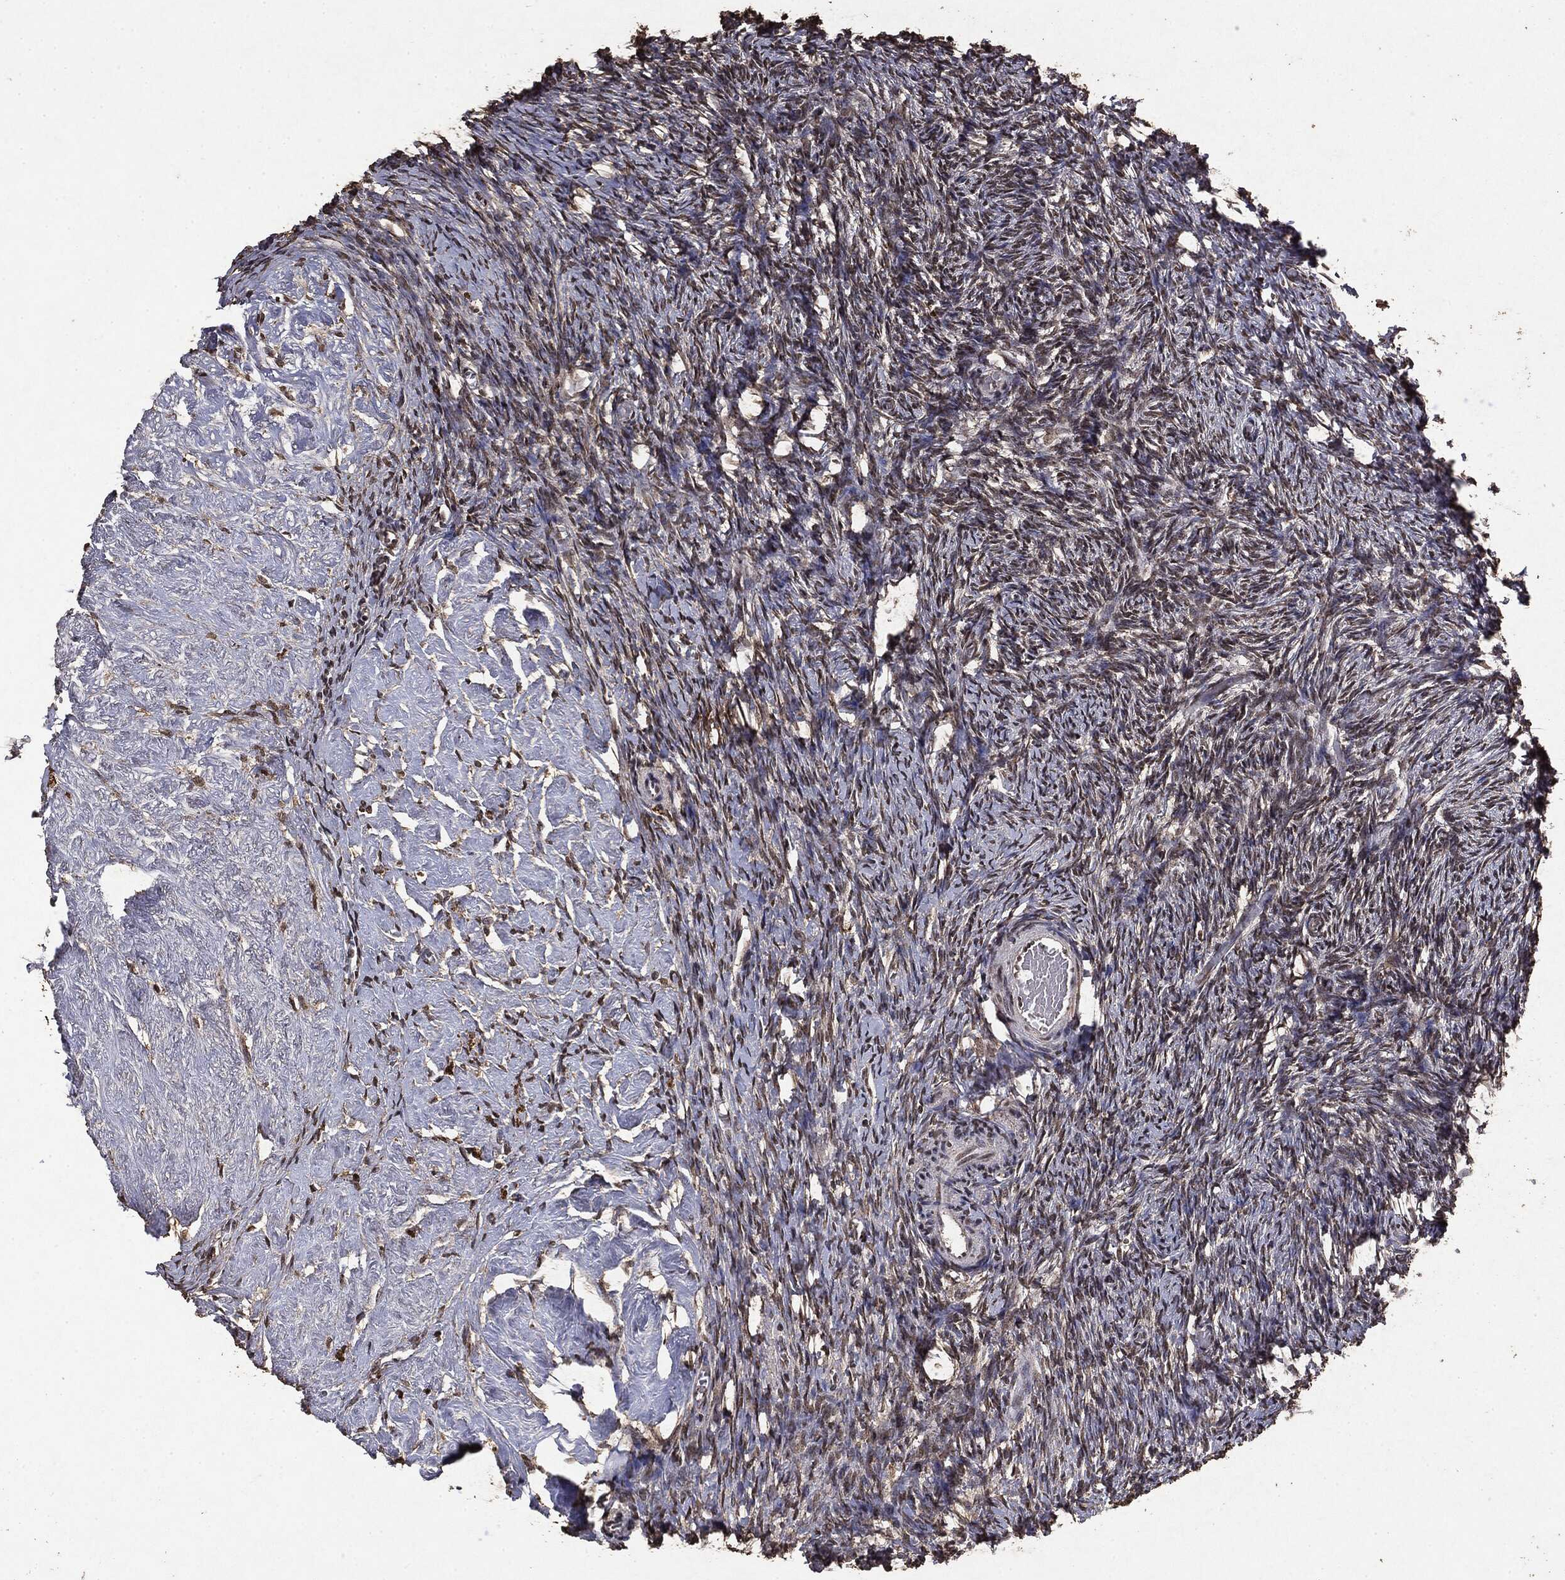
{"staining": {"intensity": "weak", "quantity": "25%-75%", "location": "cytoplasmic/membranous"}, "tissue": "ovary", "cell_type": "Follicle cells", "image_type": "normal", "snomed": [{"axis": "morphology", "description": "Normal tissue, NOS"}, {"axis": "topography", "description": "Ovary"}], "caption": "Protein staining of benign ovary exhibits weak cytoplasmic/membranous expression in about 25%-75% of follicle cells.", "gene": "RAD18", "patient": {"sex": "female", "age": 39}}